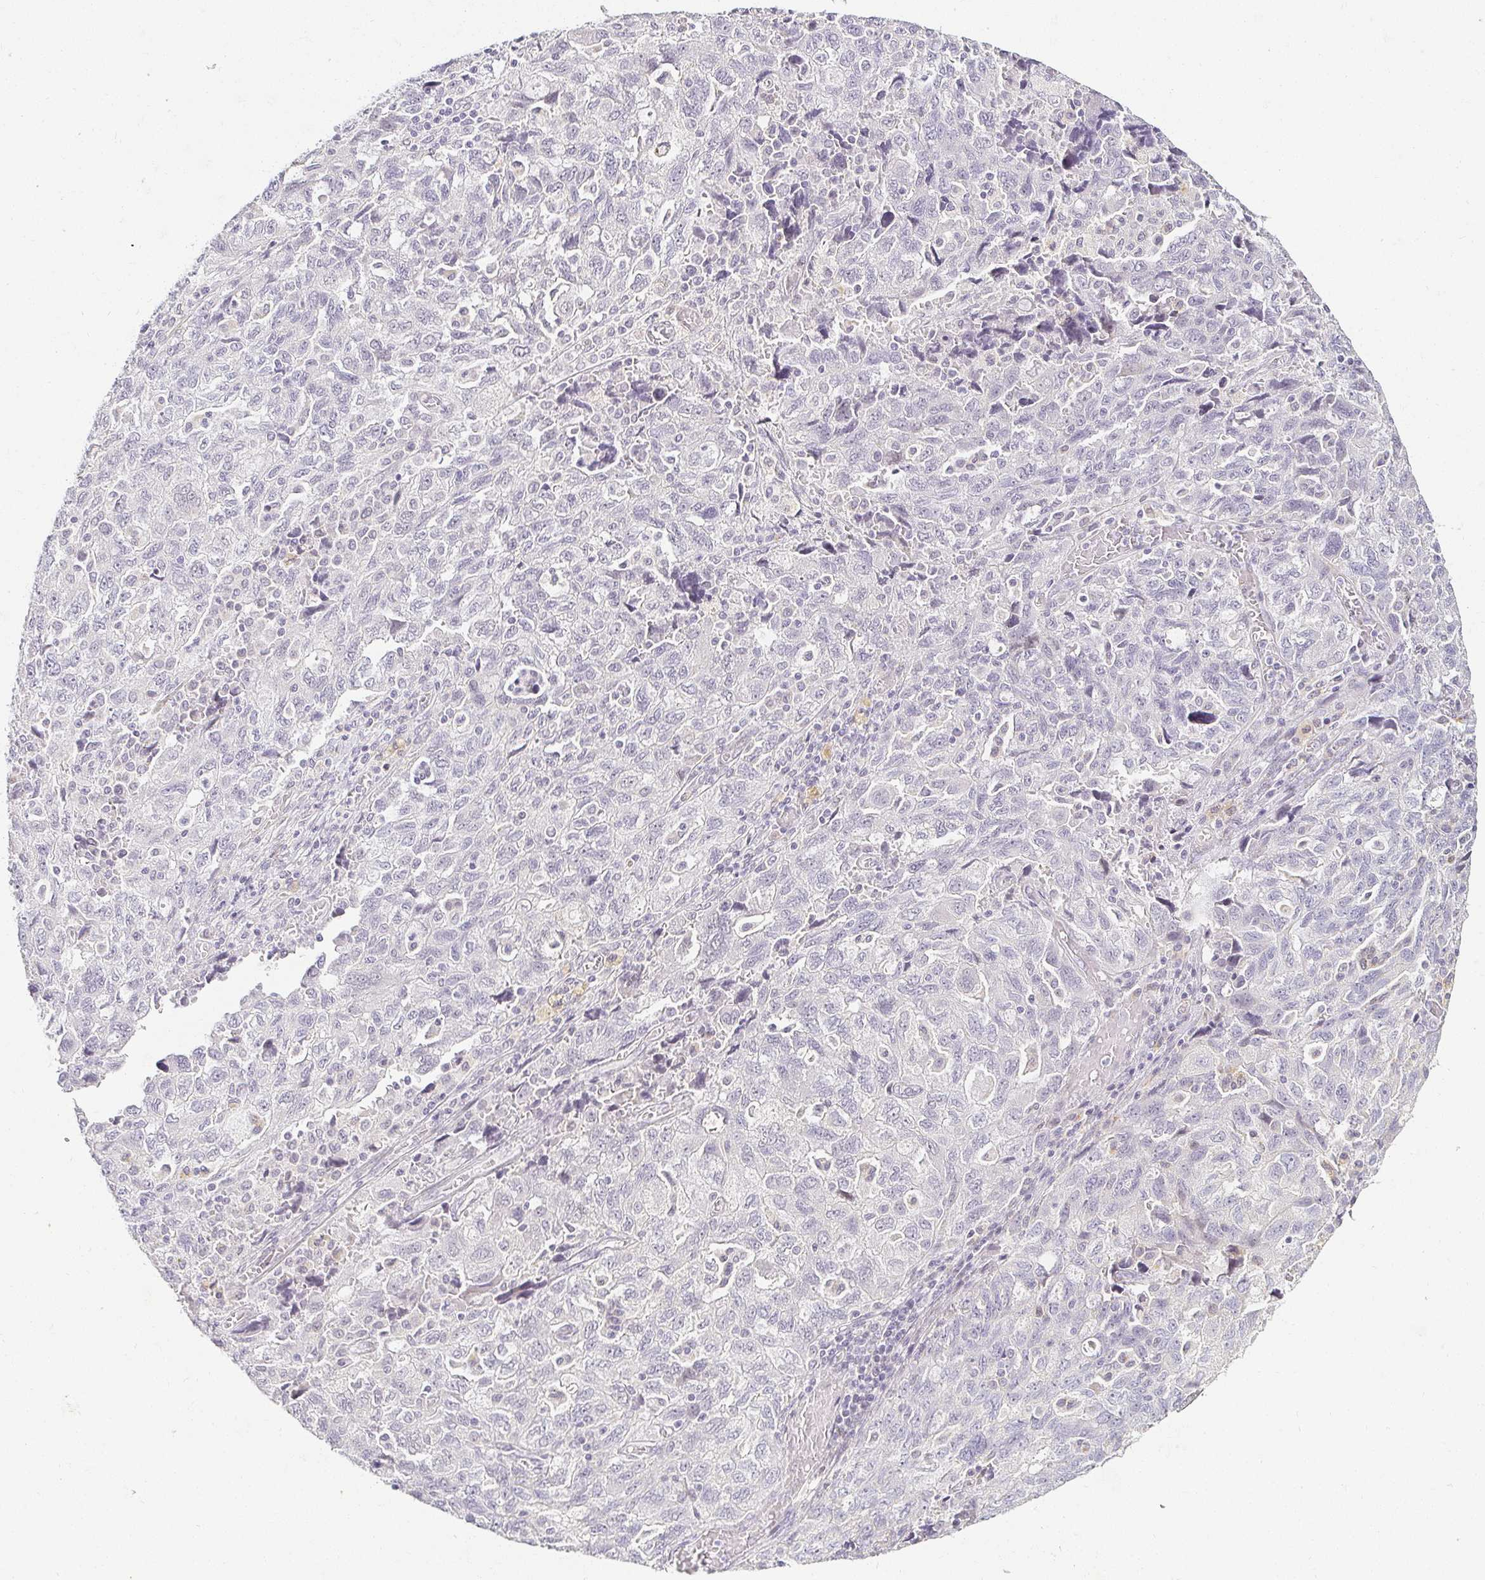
{"staining": {"intensity": "negative", "quantity": "none", "location": "none"}, "tissue": "ovarian cancer", "cell_type": "Tumor cells", "image_type": "cancer", "snomed": [{"axis": "morphology", "description": "Carcinoma, NOS"}, {"axis": "morphology", "description": "Cystadenocarcinoma, serous, NOS"}, {"axis": "topography", "description": "Ovary"}], "caption": "This is an immunohistochemistry histopathology image of human serous cystadenocarcinoma (ovarian). There is no staining in tumor cells.", "gene": "ACAN", "patient": {"sex": "female", "age": 69}}